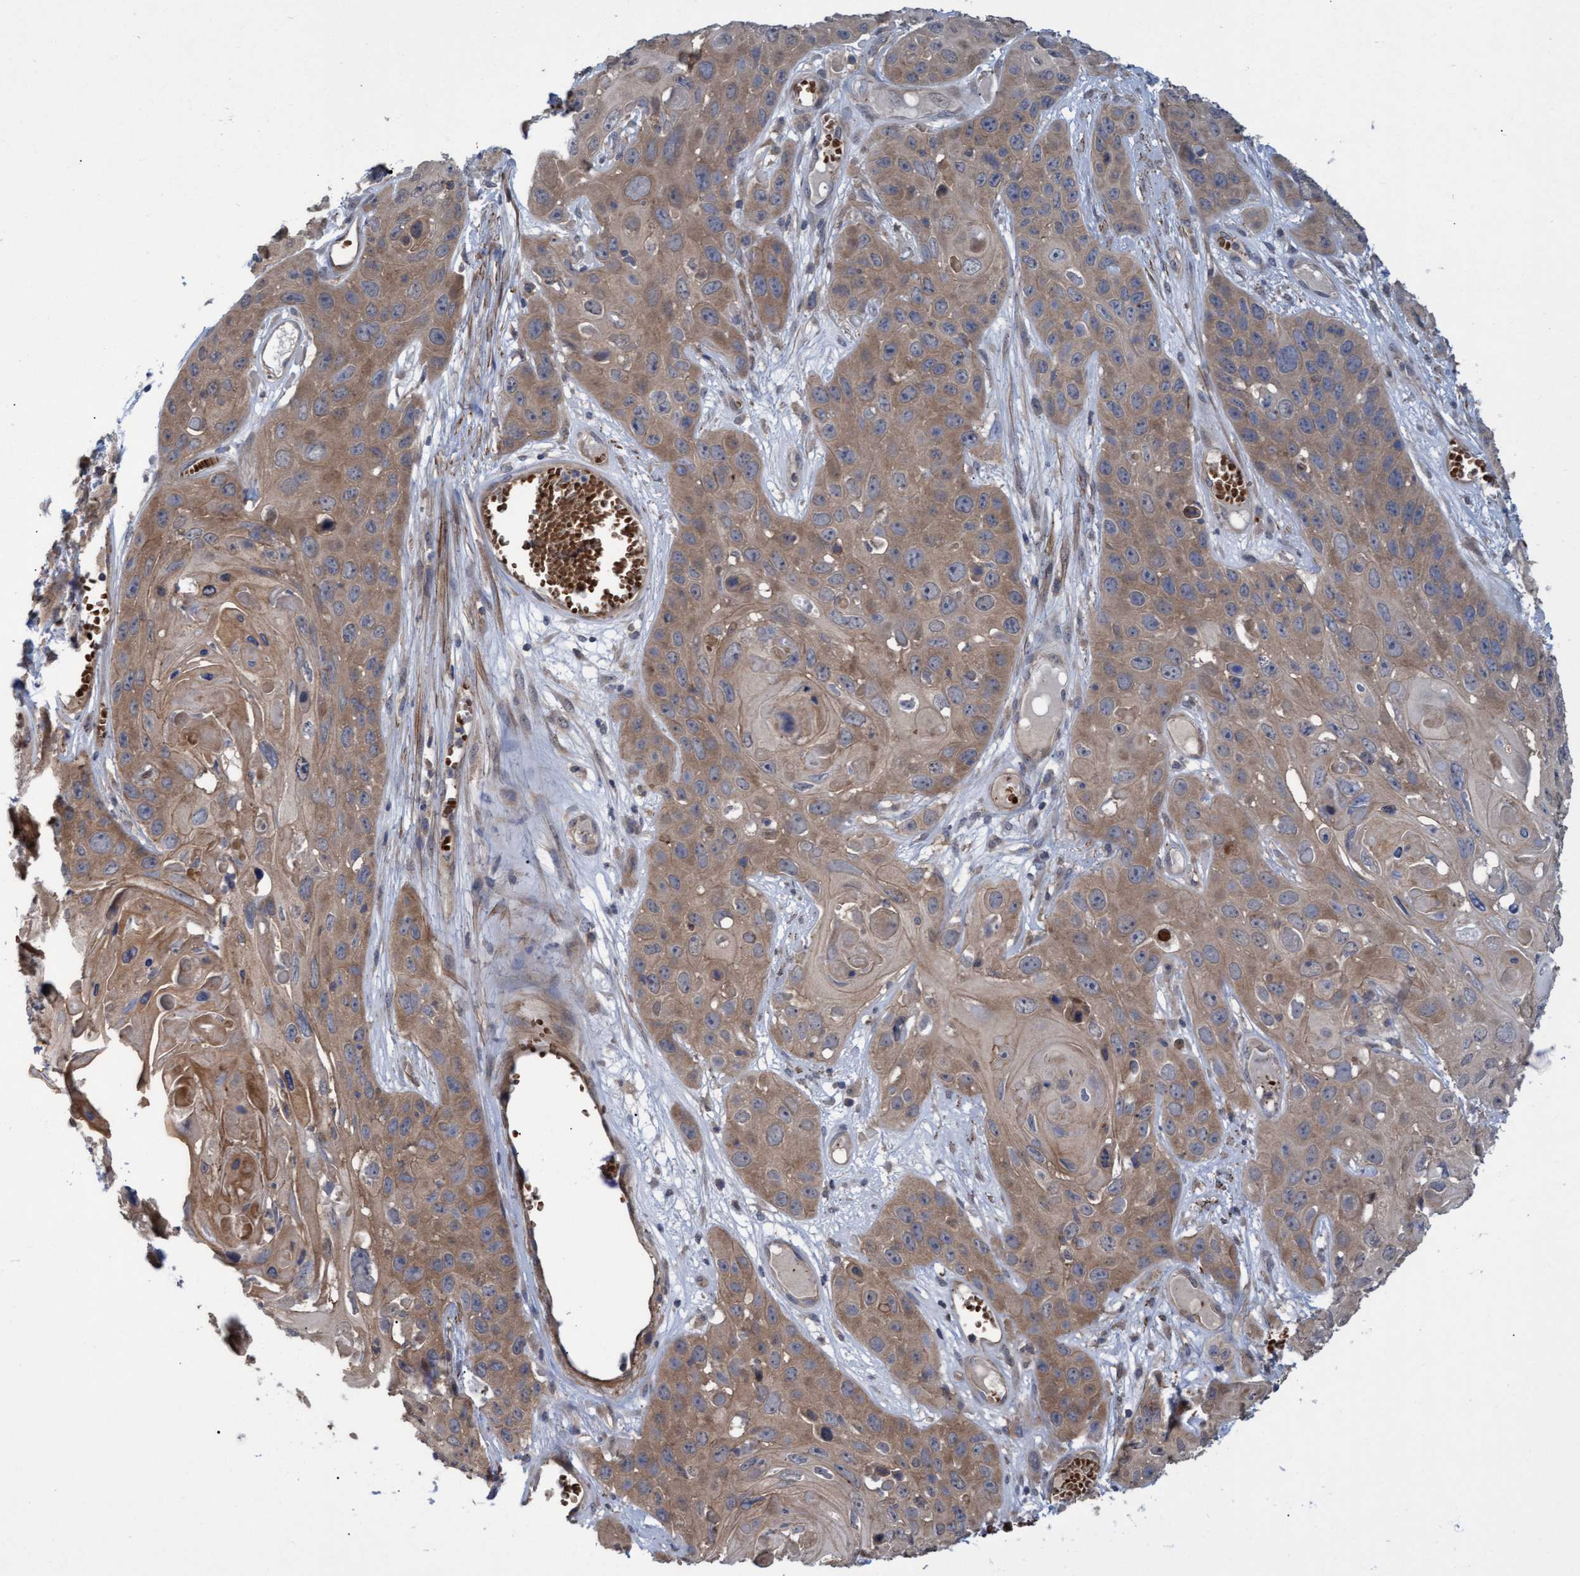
{"staining": {"intensity": "weak", "quantity": ">75%", "location": "cytoplasmic/membranous"}, "tissue": "skin cancer", "cell_type": "Tumor cells", "image_type": "cancer", "snomed": [{"axis": "morphology", "description": "Squamous cell carcinoma, NOS"}, {"axis": "topography", "description": "Skin"}], "caption": "IHC image of human squamous cell carcinoma (skin) stained for a protein (brown), which displays low levels of weak cytoplasmic/membranous staining in about >75% of tumor cells.", "gene": "NAA15", "patient": {"sex": "male", "age": 55}}